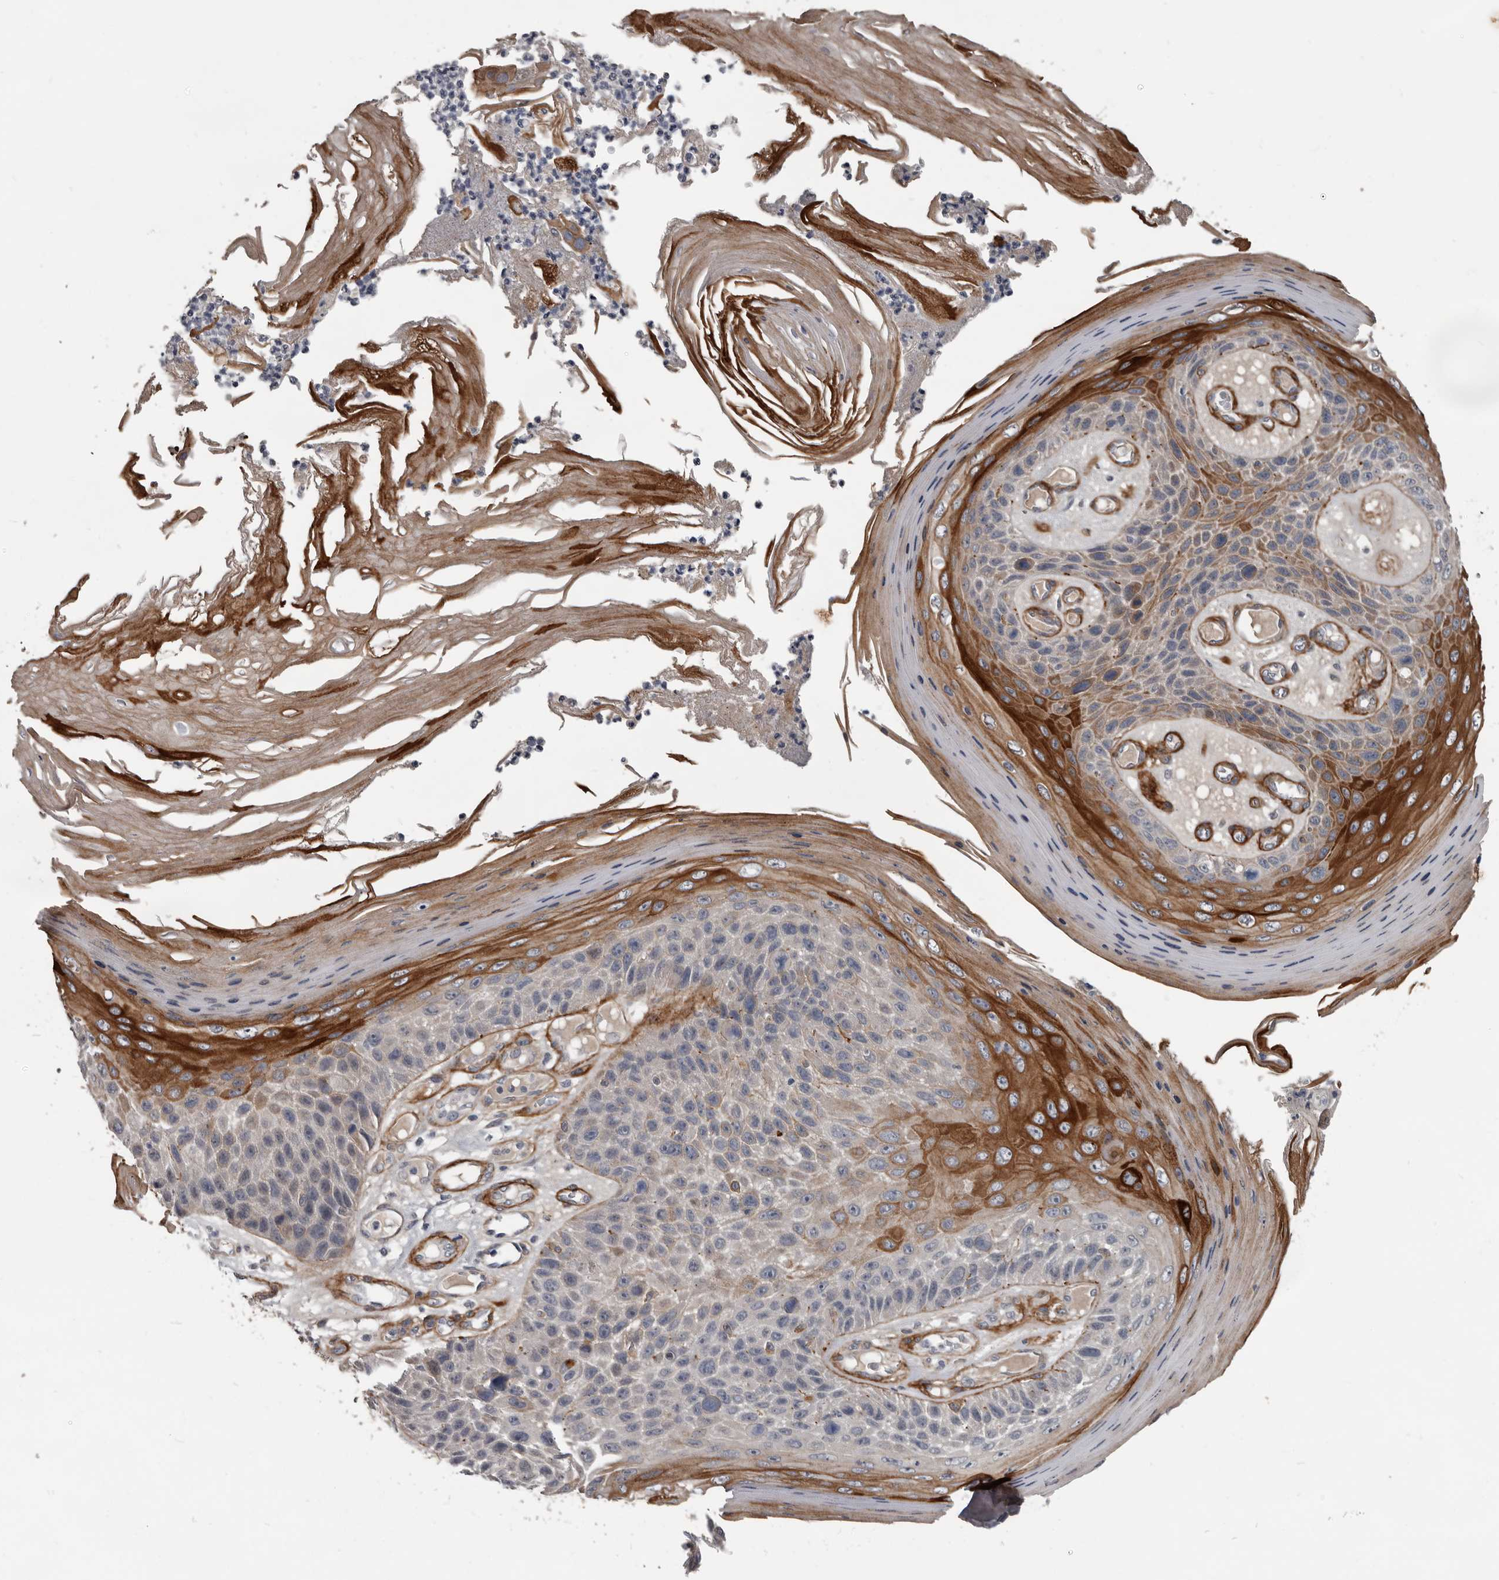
{"staining": {"intensity": "strong", "quantity": "<25%", "location": "cytoplasmic/membranous"}, "tissue": "skin cancer", "cell_type": "Tumor cells", "image_type": "cancer", "snomed": [{"axis": "morphology", "description": "Squamous cell carcinoma, NOS"}, {"axis": "topography", "description": "Skin"}], "caption": "Strong cytoplasmic/membranous staining for a protein is seen in about <25% of tumor cells of skin squamous cell carcinoma using immunohistochemistry.", "gene": "C1orf216", "patient": {"sex": "female", "age": 88}}